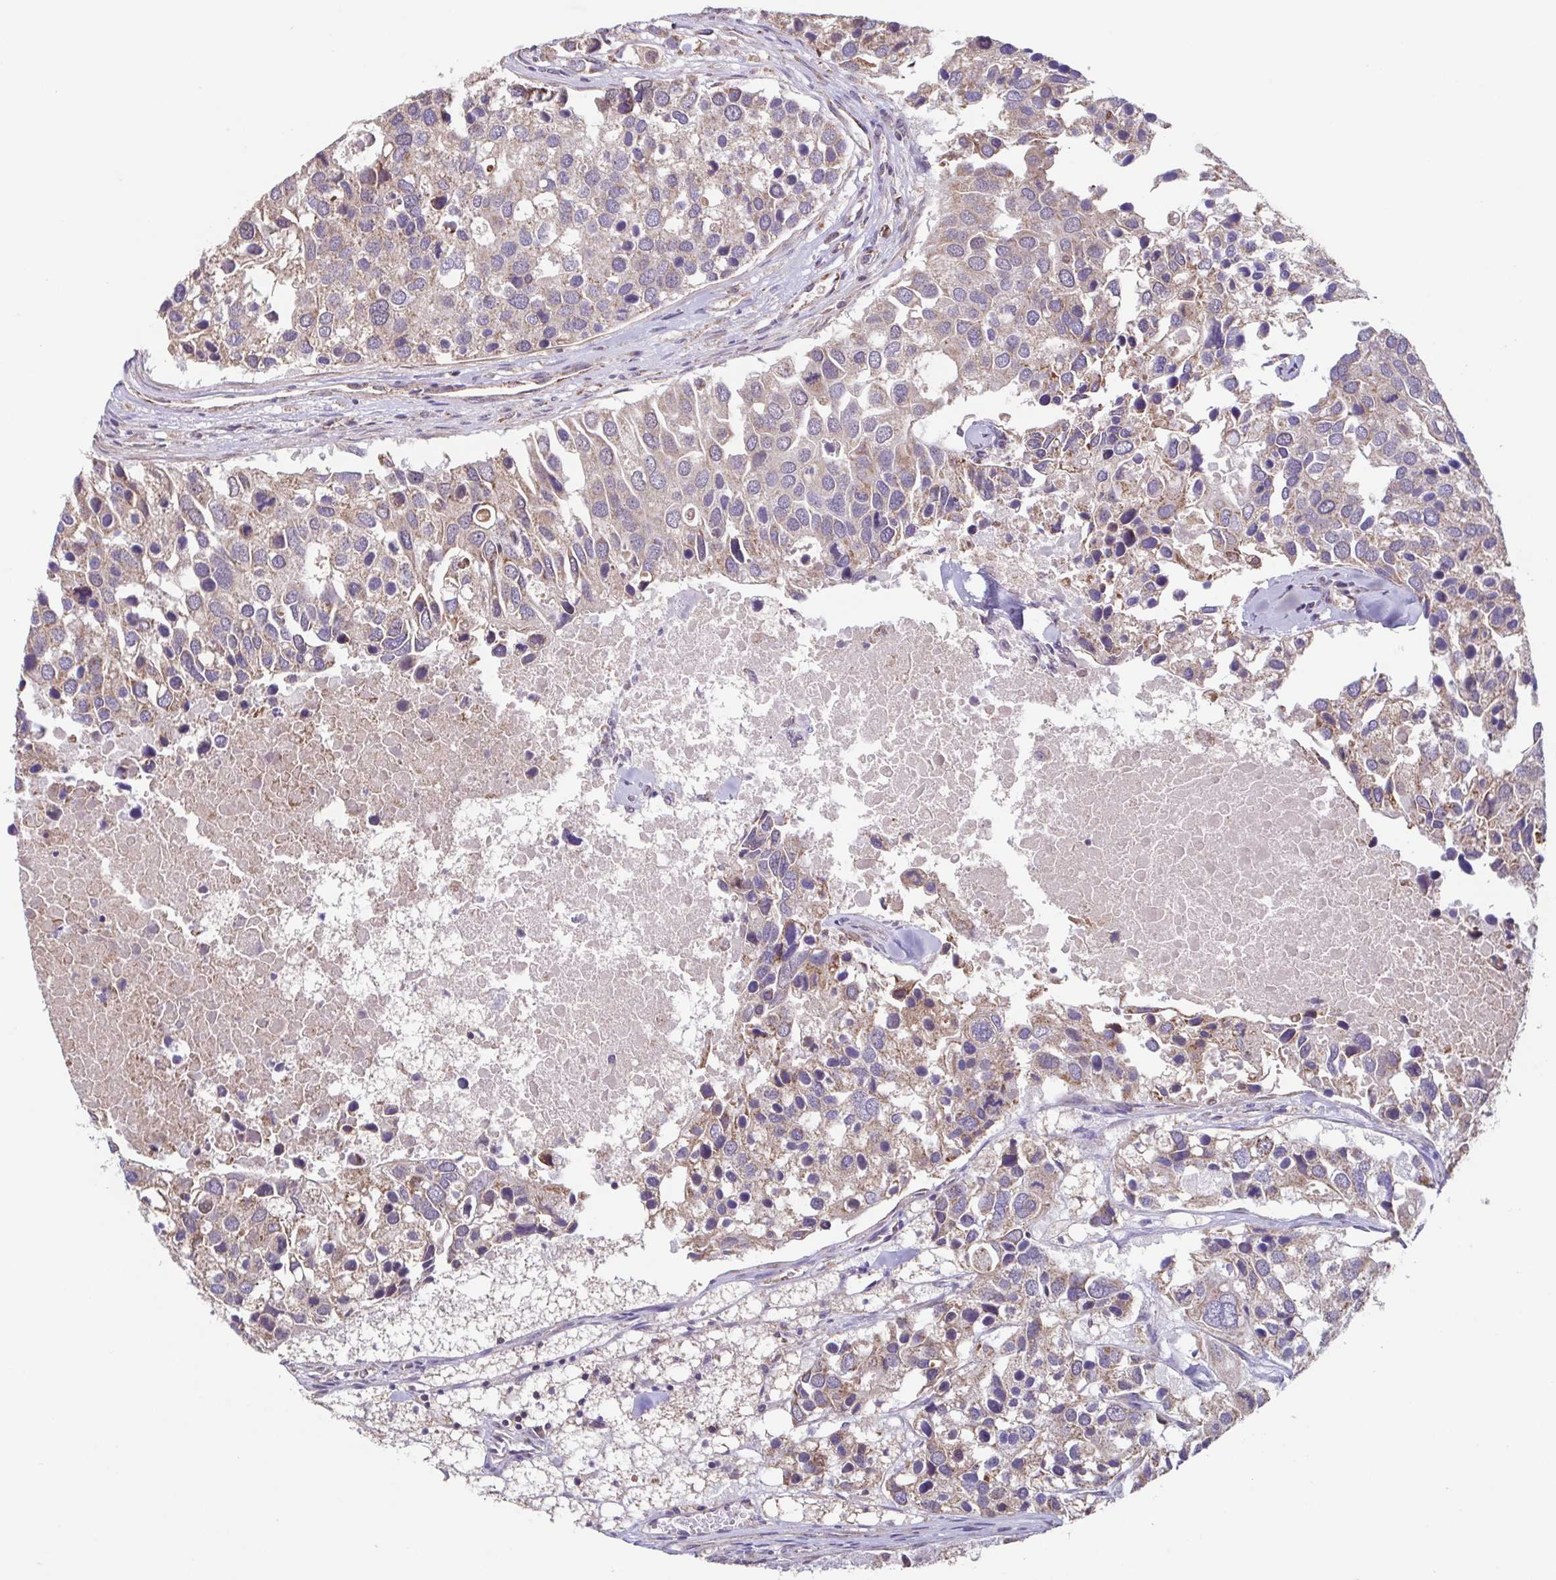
{"staining": {"intensity": "weak", "quantity": "25%-75%", "location": "cytoplasmic/membranous"}, "tissue": "breast cancer", "cell_type": "Tumor cells", "image_type": "cancer", "snomed": [{"axis": "morphology", "description": "Duct carcinoma"}, {"axis": "topography", "description": "Breast"}], "caption": "Protein analysis of infiltrating ductal carcinoma (breast) tissue demonstrates weak cytoplasmic/membranous positivity in approximately 25%-75% of tumor cells.", "gene": "DIP2B", "patient": {"sex": "female", "age": 83}}